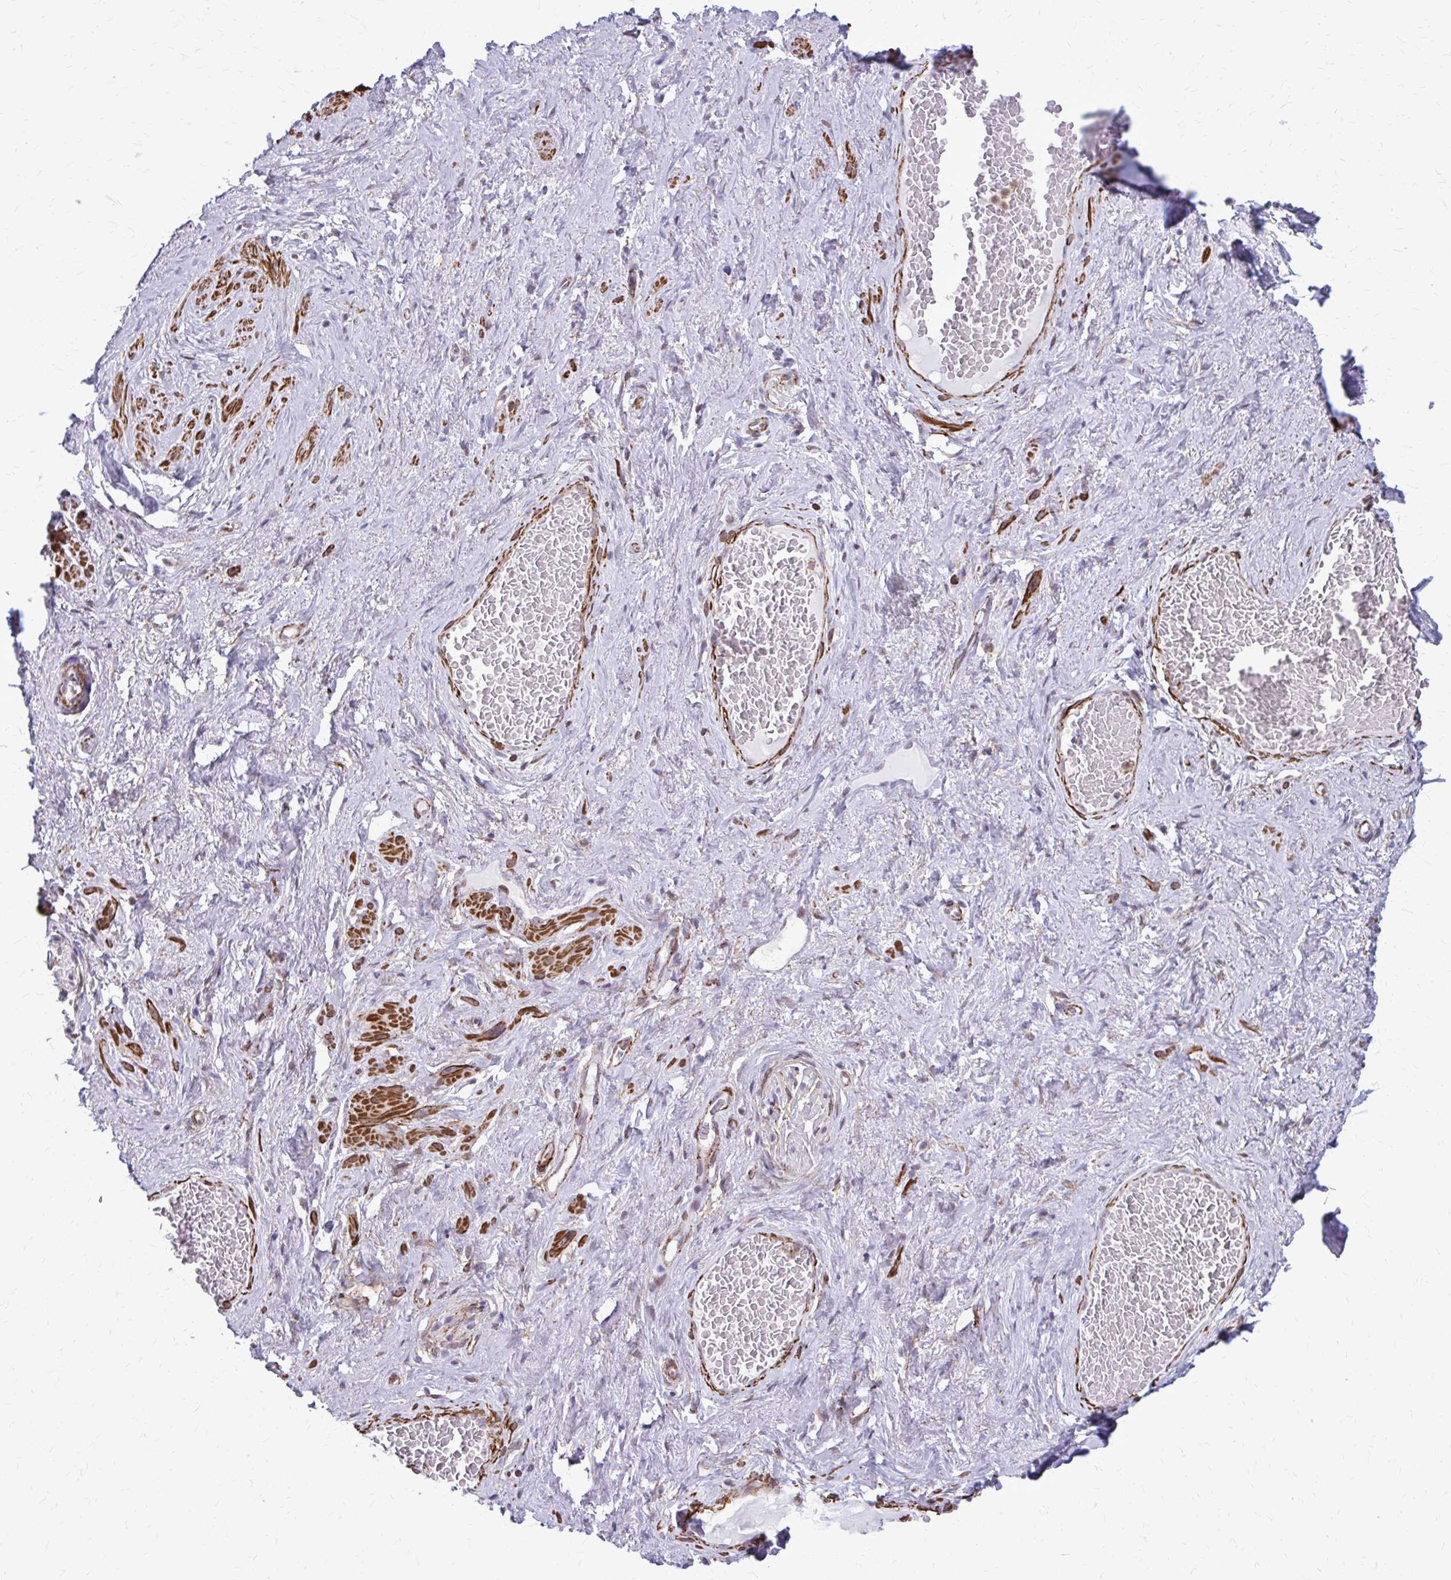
{"staining": {"intensity": "negative", "quantity": "none", "location": "none"}, "tissue": "soft tissue", "cell_type": "Fibroblasts", "image_type": "normal", "snomed": [{"axis": "morphology", "description": "Normal tissue, NOS"}, {"axis": "topography", "description": "Vagina"}, {"axis": "topography", "description": "Peripheral nerve tissue"}], "caption": "Immunohistochemistry image of benign soft tissue stained for a protein (brown), which demonstrates no positivity in fibroblasts. The staining is performed using DAB (3,3'-diaminobenzidine) brown chromogen with nuclei counter-stained in using hematoxylin.", "gene": "NRBF2", "patient": {"sex": "female", "age": 71}}